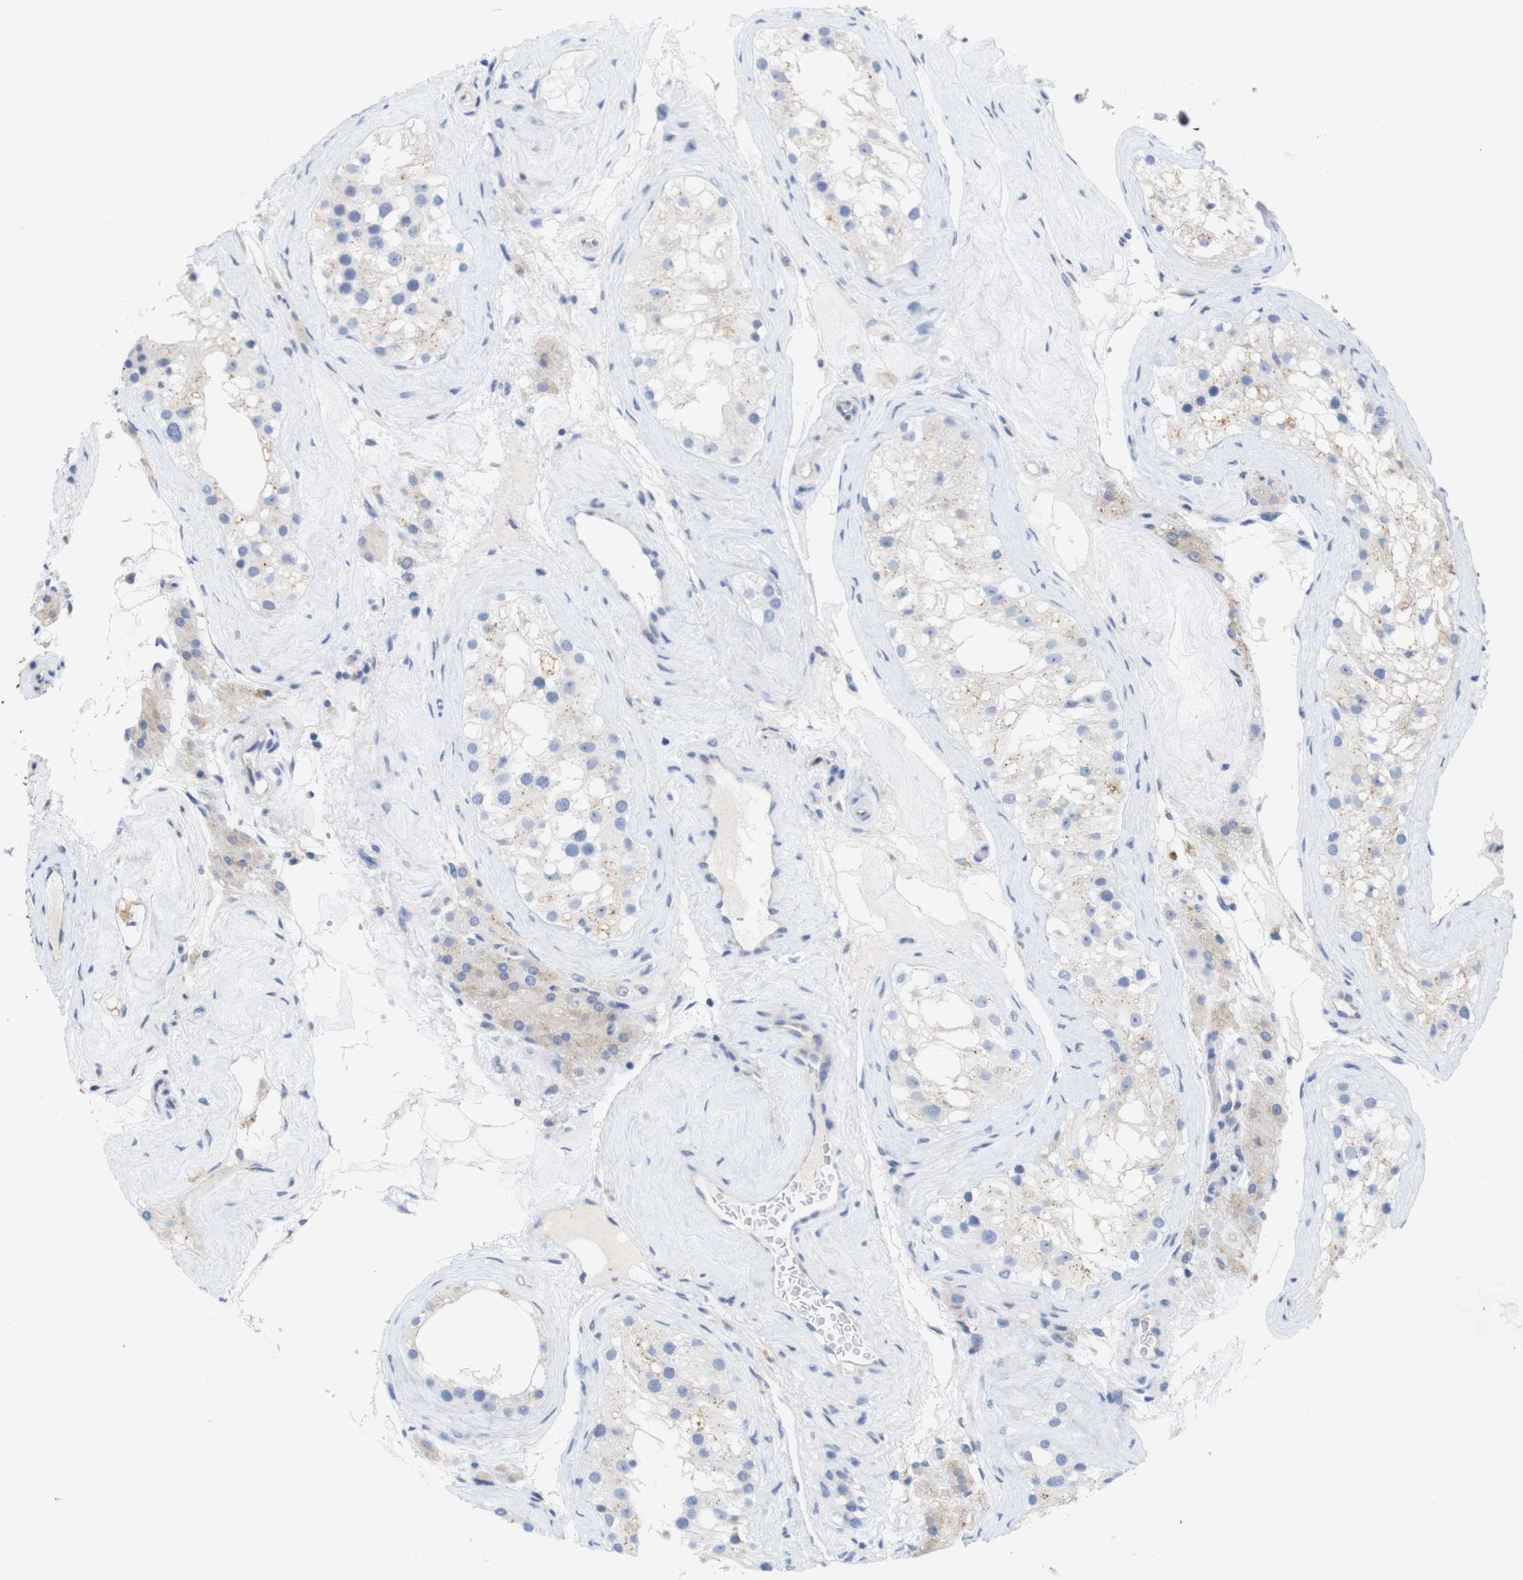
{"staining": {"intensity": "negative", "quantity": "none", "location": "none"}, "tissue": "testis", "cell_type": "Cells in seminiferous ducts", "image_type": "normal", "snomed": [{"axis": "morphology", "description": "Normal tissue, NOS"}, {"axis": "morphology", "description": "Seminoma, NOS"}, {"axis": "topography", "description": "Testis"}], "caption": "Immunohistochemical staining of normal human testis demonstrates no significant expression in cells in seminiferous ducts. (DAB (3,3'-diaminobenzidine) IHC with hematoxylin counter stain).", "gene": "ITGA5", "patient": {"sex": "male", "age": 71}}